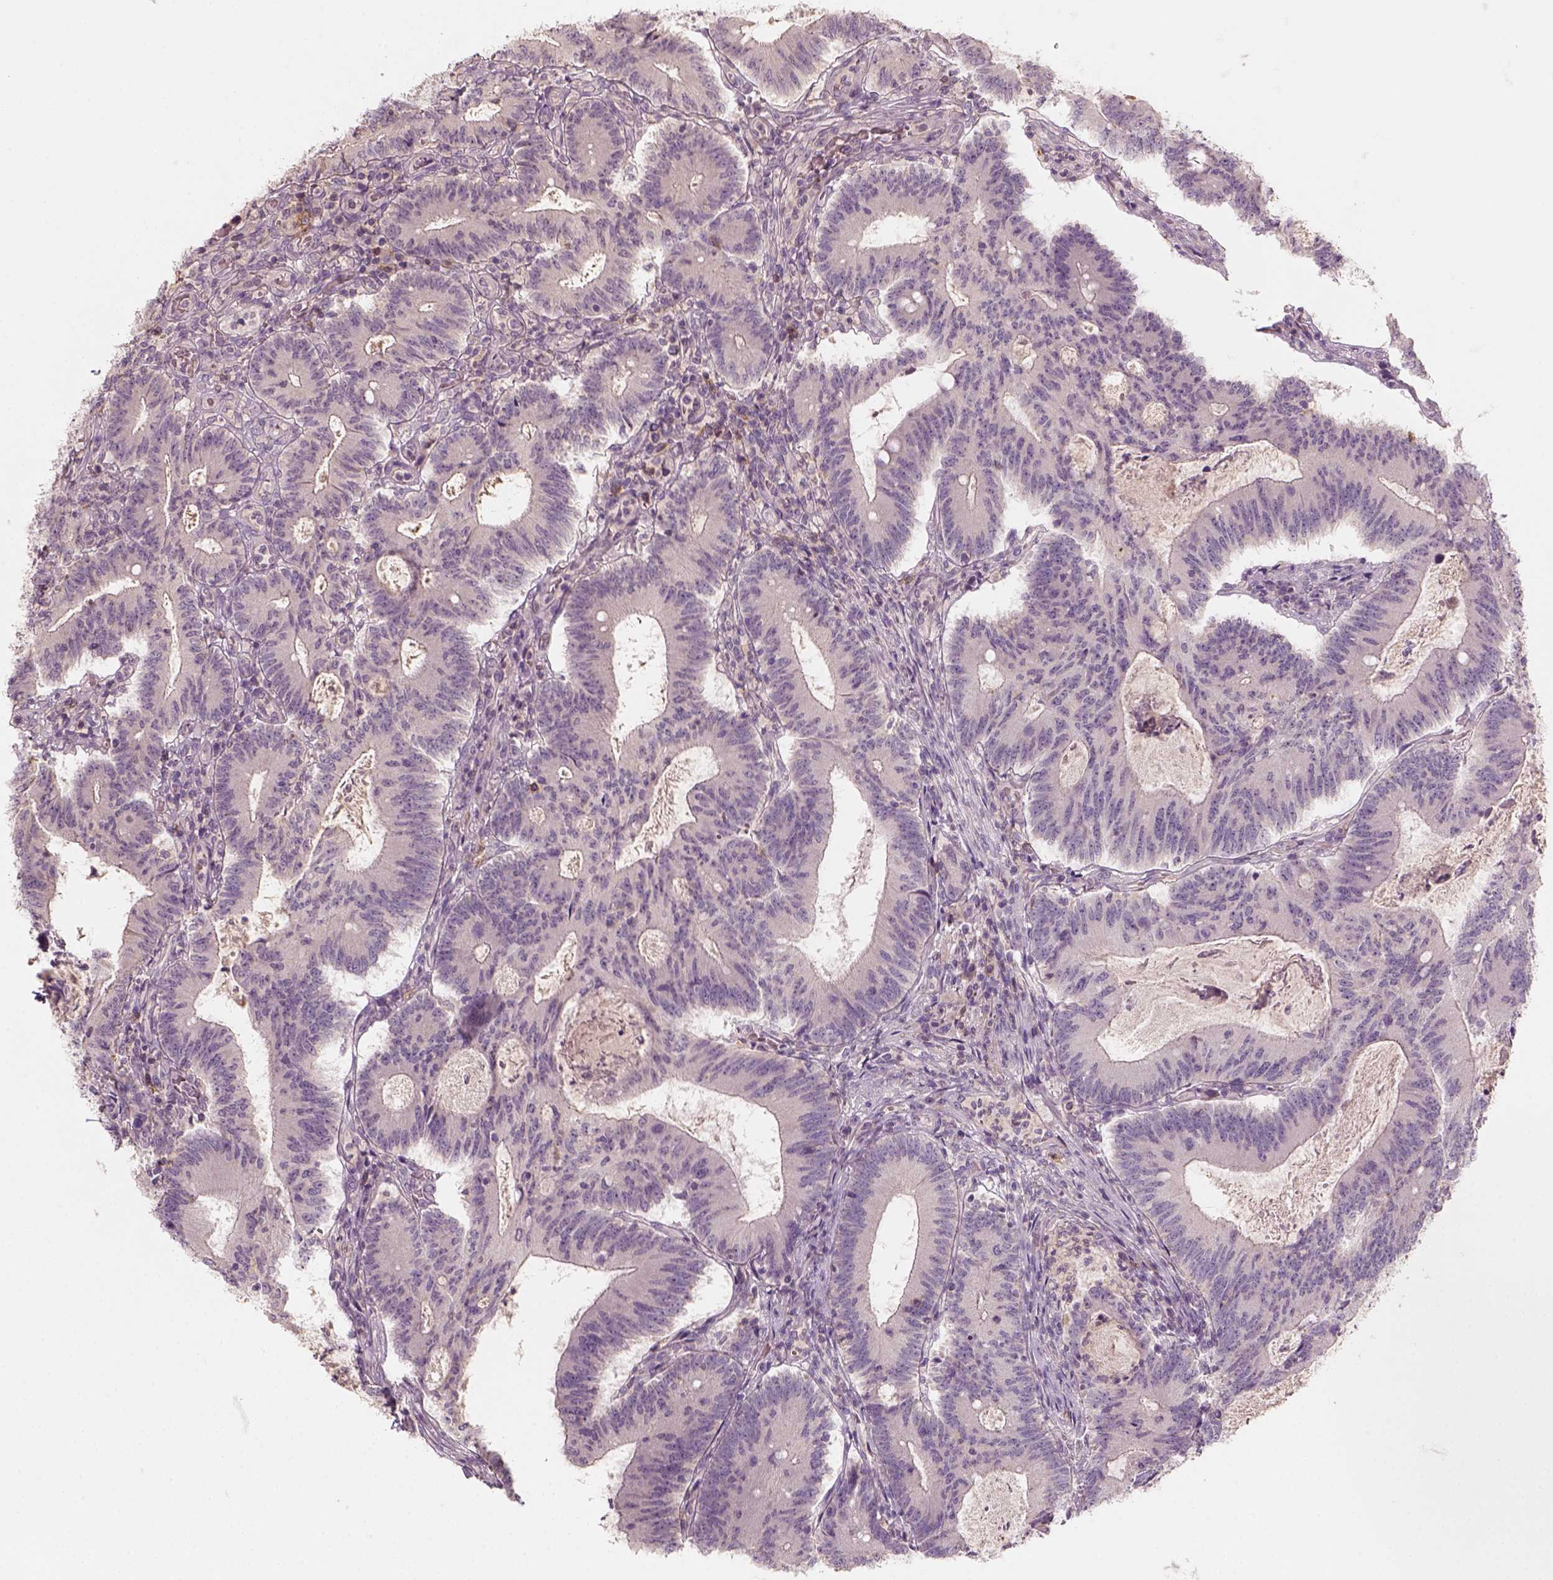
{"staining": {"intensity": "negative", "quantity": "none", "location": "none"}, "tissue": "colorectal cancer", "cell_type": "Tumor cells", "image_type": "cancer", "snomed": [{"axis": "morphology", "description": "Adenocarcinoma, NOS"}, {"axis": "topography", "description": "Colon"}], "caption": "Immunohistochemistry of colorectal cancer (adenocarcinoma) displays no staining in tumor cells.", "gene": "AQP9", "patient": {"sex": "female", "age": 70}}